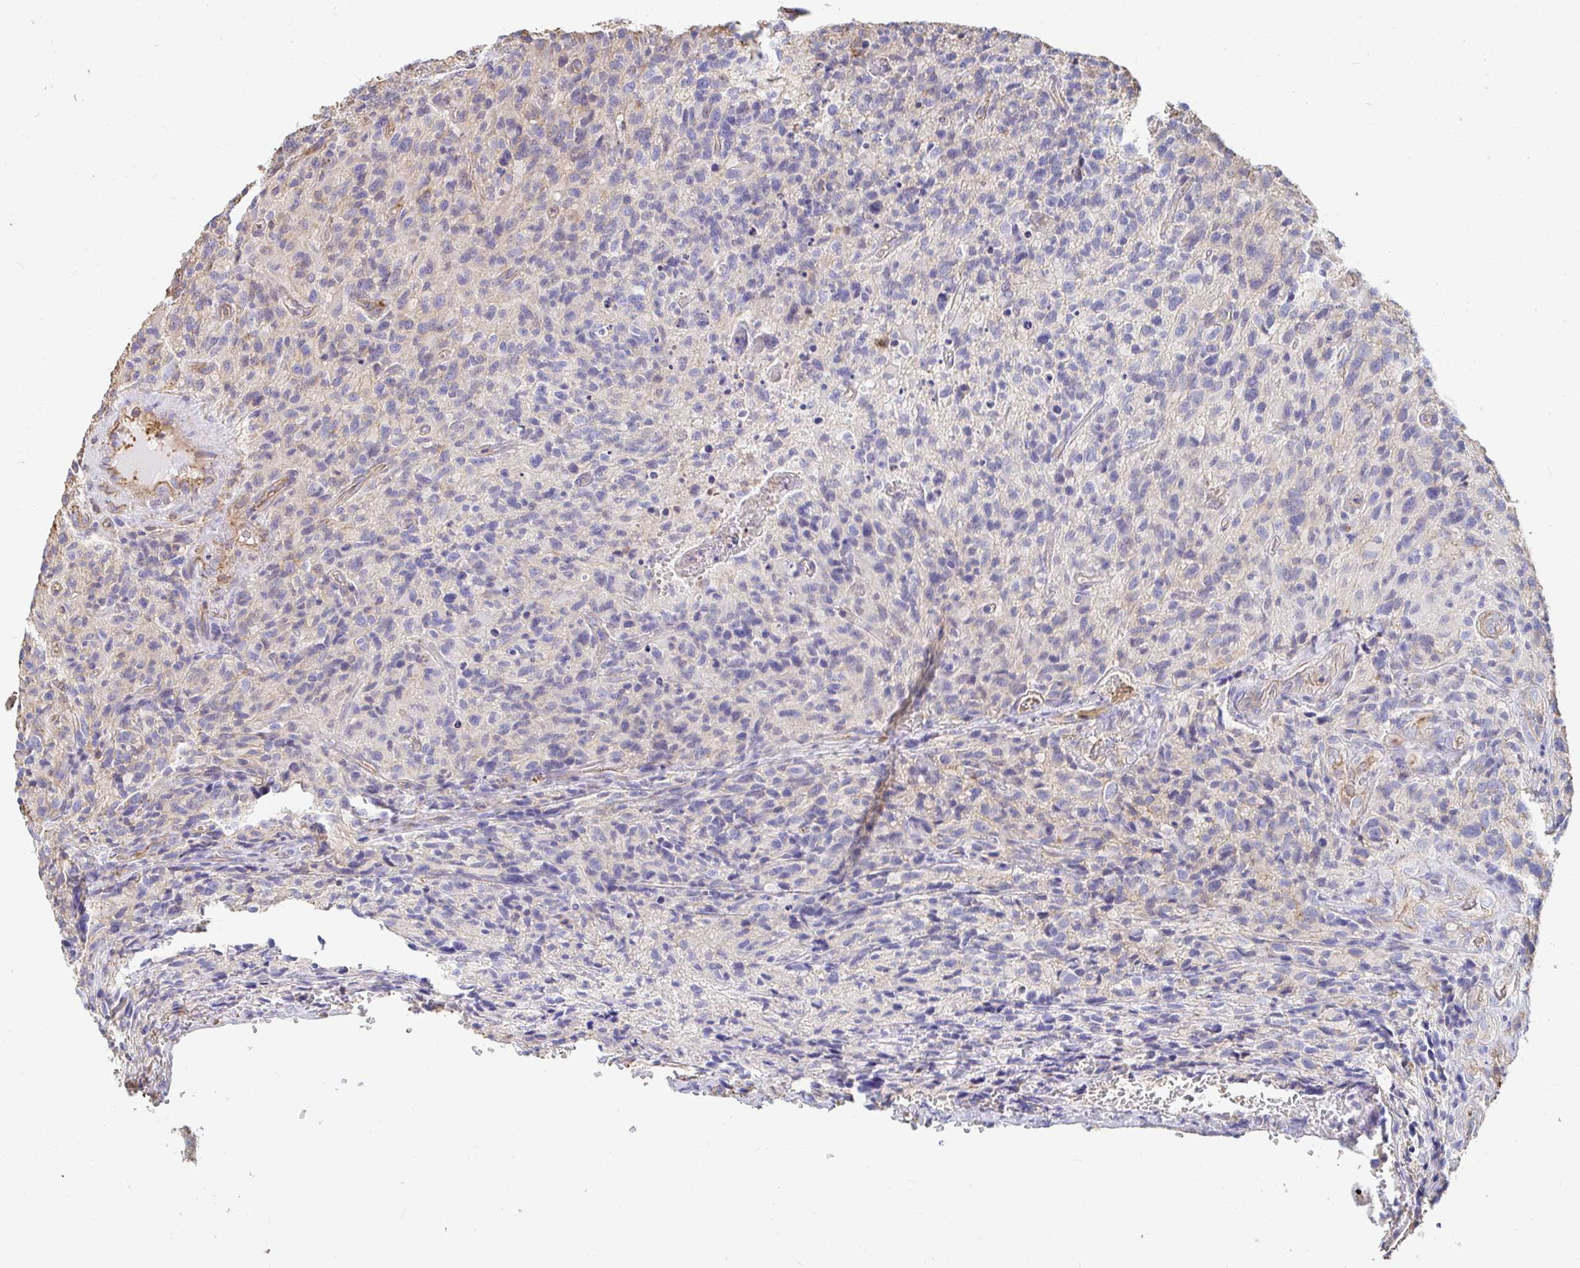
{"staining": {"intensity": "negative", "quantity": "none", "location": "none"}, "tissue": "glioma", "cell_type": "Tumor cells", "image_type": "cancer", "snomed": [{"axis": "morphology", "description": "Glioma, malignant, High grade"}, {"axis": "topography", "description": "Brain"}], "caption": "Photomicrograph shows no protein positivity in tumor cells of glioma tissue.", "gene": "PTPN14", "patient": {"sex": "male", "age": 76}}